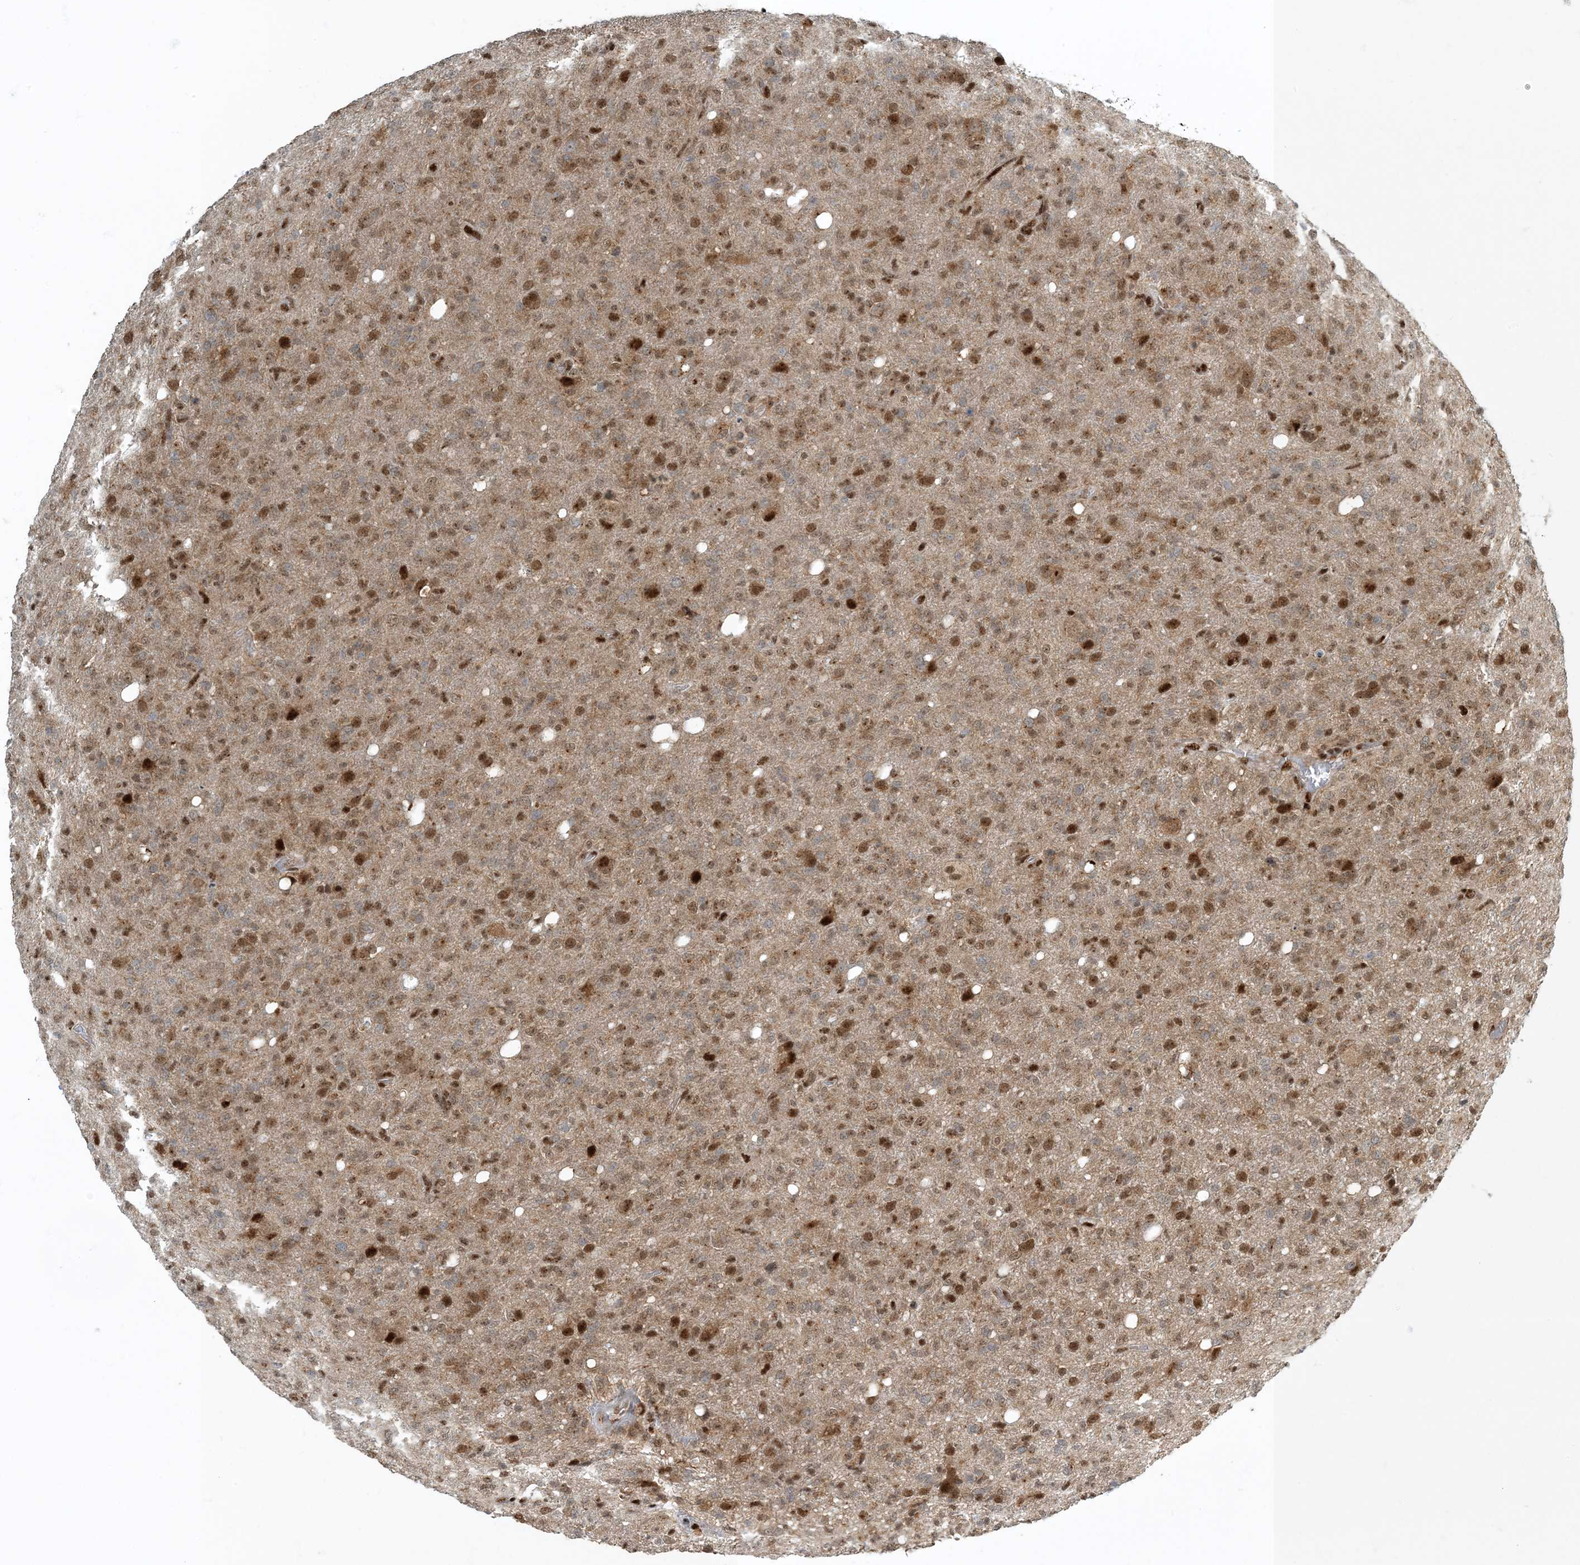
{"staining": {"intensity": "moderate", "quantity": "25%-75%", "location": "nuclear"}, "tissue": "glioma", "cell_type": "Tumor cells", "image_type": "cancer", "snomed": [{"axis": "morphology", "description": "Glioma, malignant, High grade"}, {"axis": "topography", "description": "Brain"}], "caption": "Malignant high-grade glioma stained with a protein marker shows moderate staining in tumor cells.", "gene": "MBD1", "patient": {"sex": "female", "age": 57}}